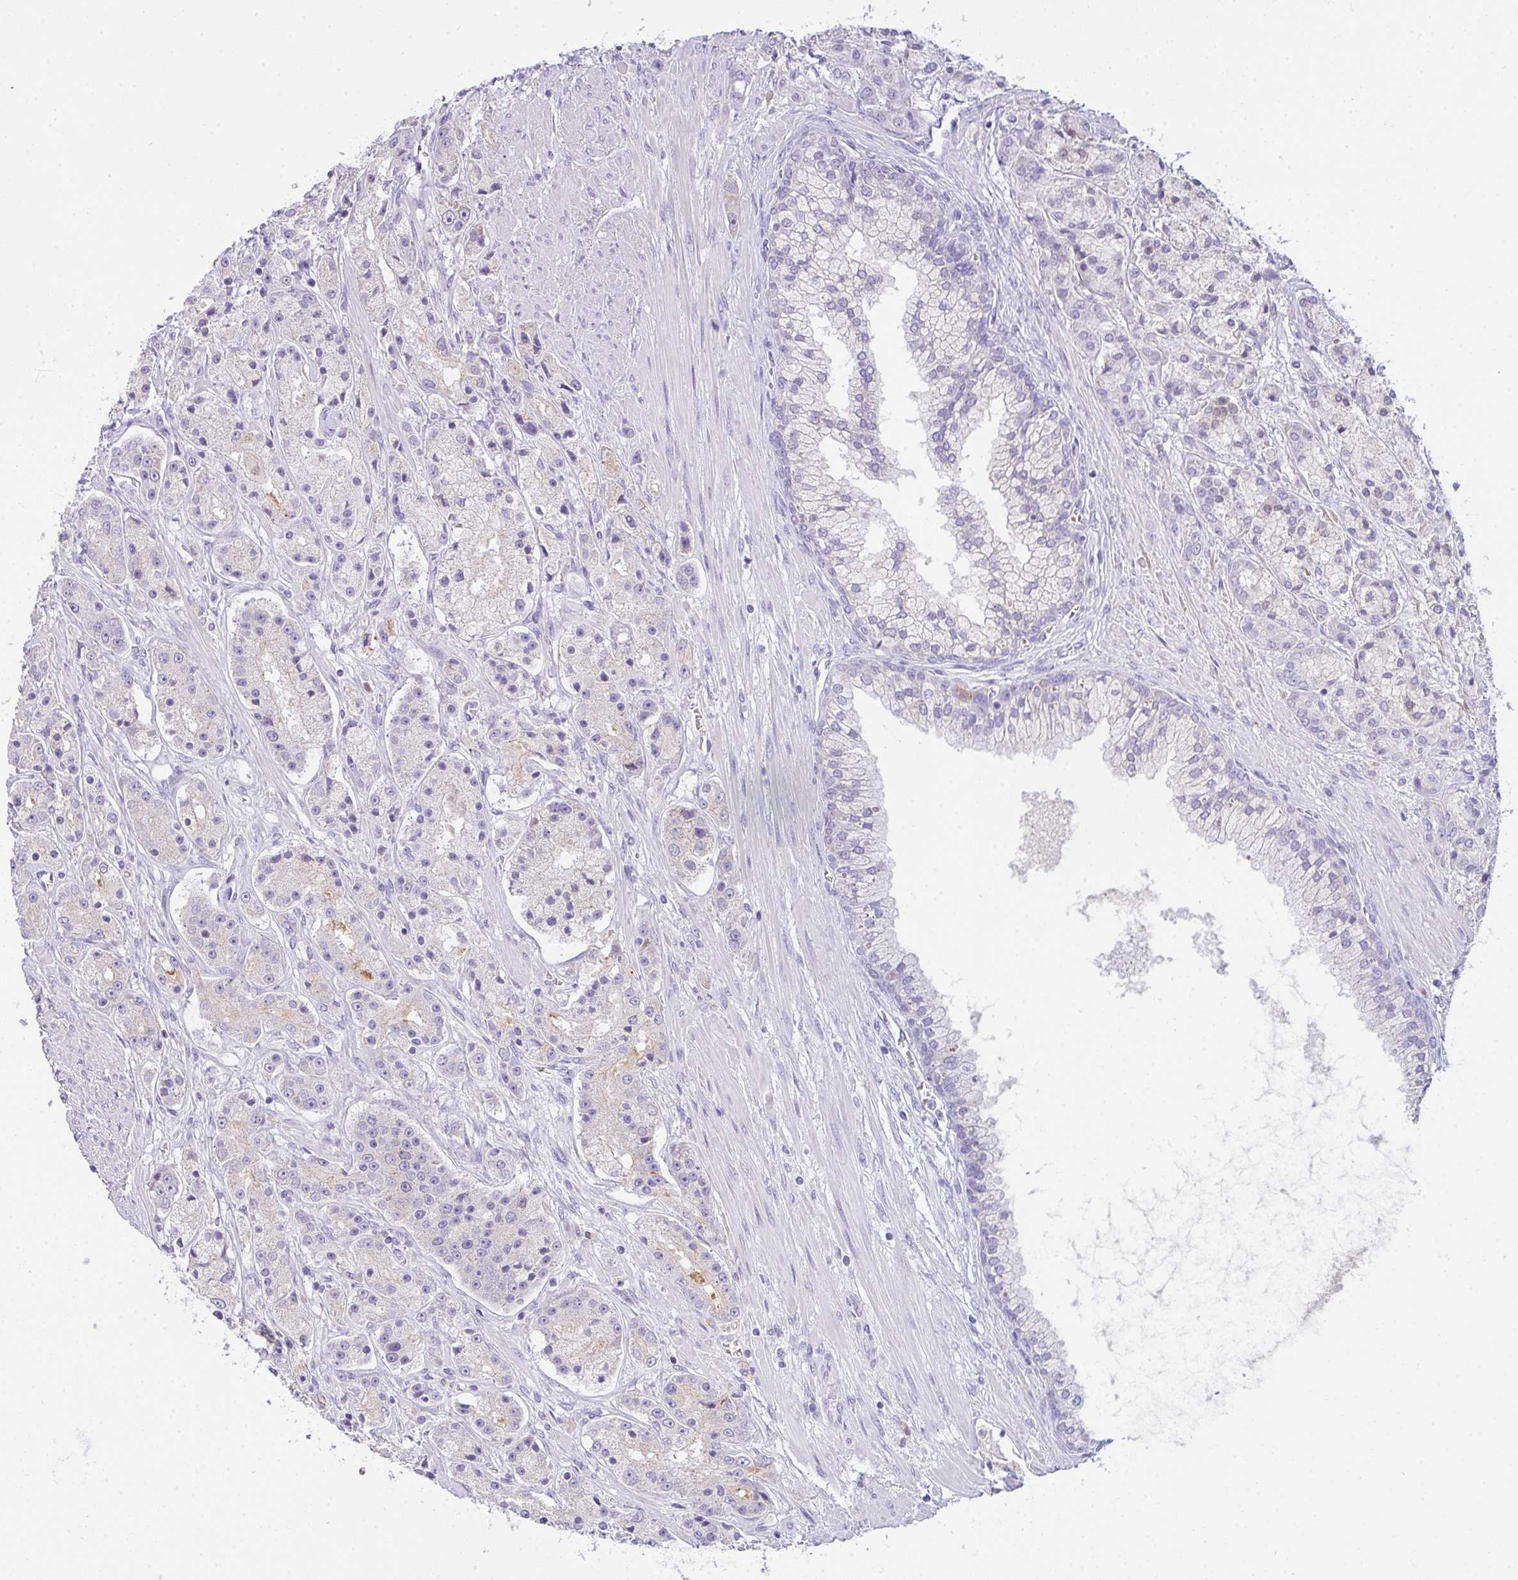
{"staining": {"intensity": "negative", "quantity": "none", "location": "none"}, "tissue": "prostate cancer", "cell_type": "Tumor cells", "image_type": "cancer", "snomed": [{"axis": "morphology", "description": "Adenocarcinoma, High grade"}, {"axis": "topography", "description": "Prostate"}], "caption": "This is an IHC histopathology image of prostate cancer (high-grade adenocarcinoma). There is no staining in tumor cells.", "gene": "COX7B", "patient": {"sex": "male", "age": 67}}